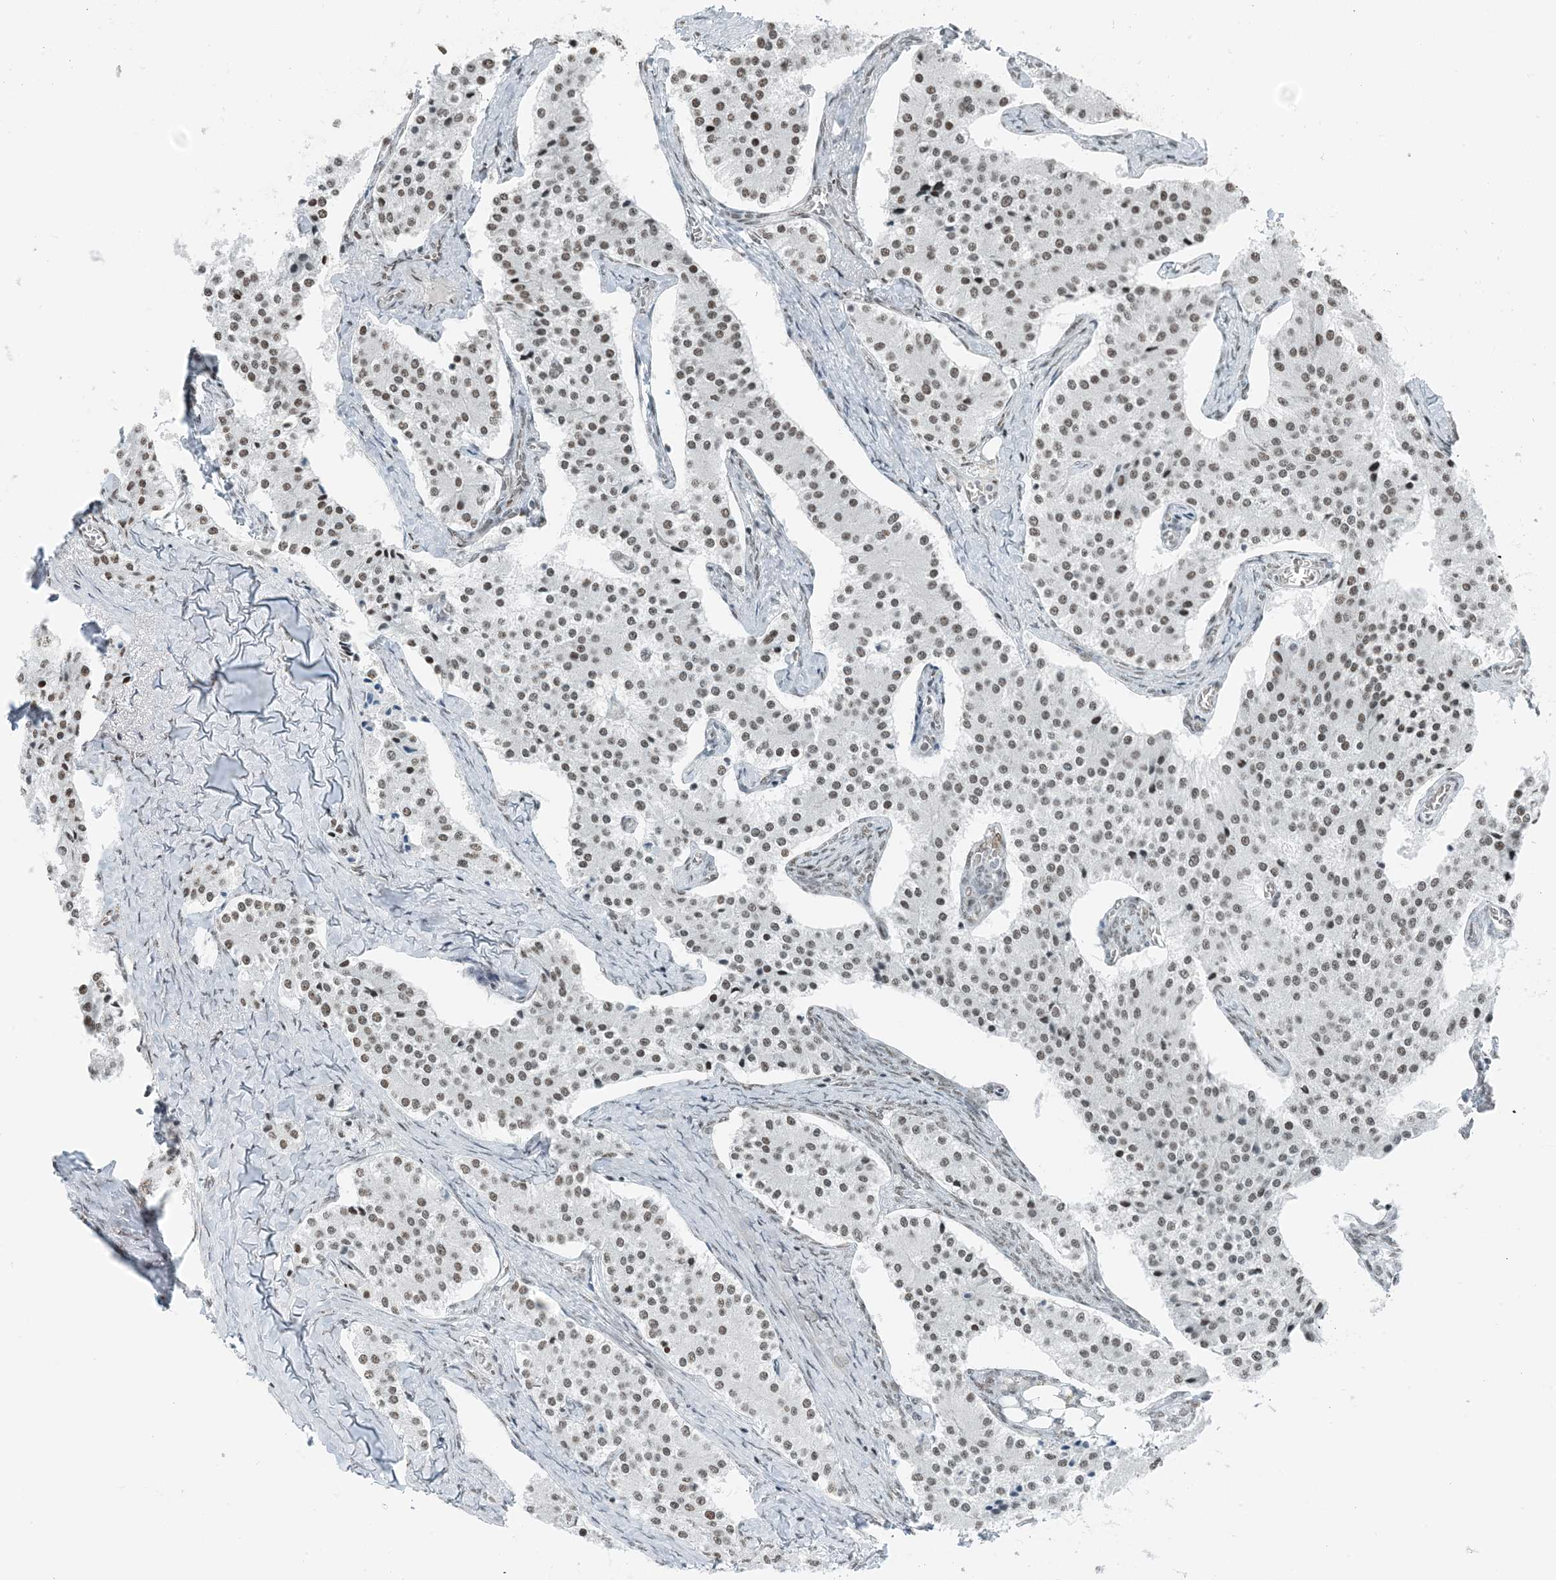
{"staining": {"intensity": "weak", "quantity": "25%-75%", "location": "nuclear"}, "tissue": "carcinoid", "cell_type": "Tumor cells", "image_type": "cancer", "snomed": [{"axis": "morphology", "description": "Carcinoid, malignant, NOS"}, {"axis": "topography", "description": "Colon"}], "caption": "Immunohistochemical staining of human carcinoid displays weak nuclear protein positivity in about 25%-75% of tumor cells. The protein of interest is stained brown, and the nuclei are stained in blue (DAB IHC with brightfield microscopy, high magnification).", "gene": "ZNF500", "patient": {"sex": "female", "age": 52}}